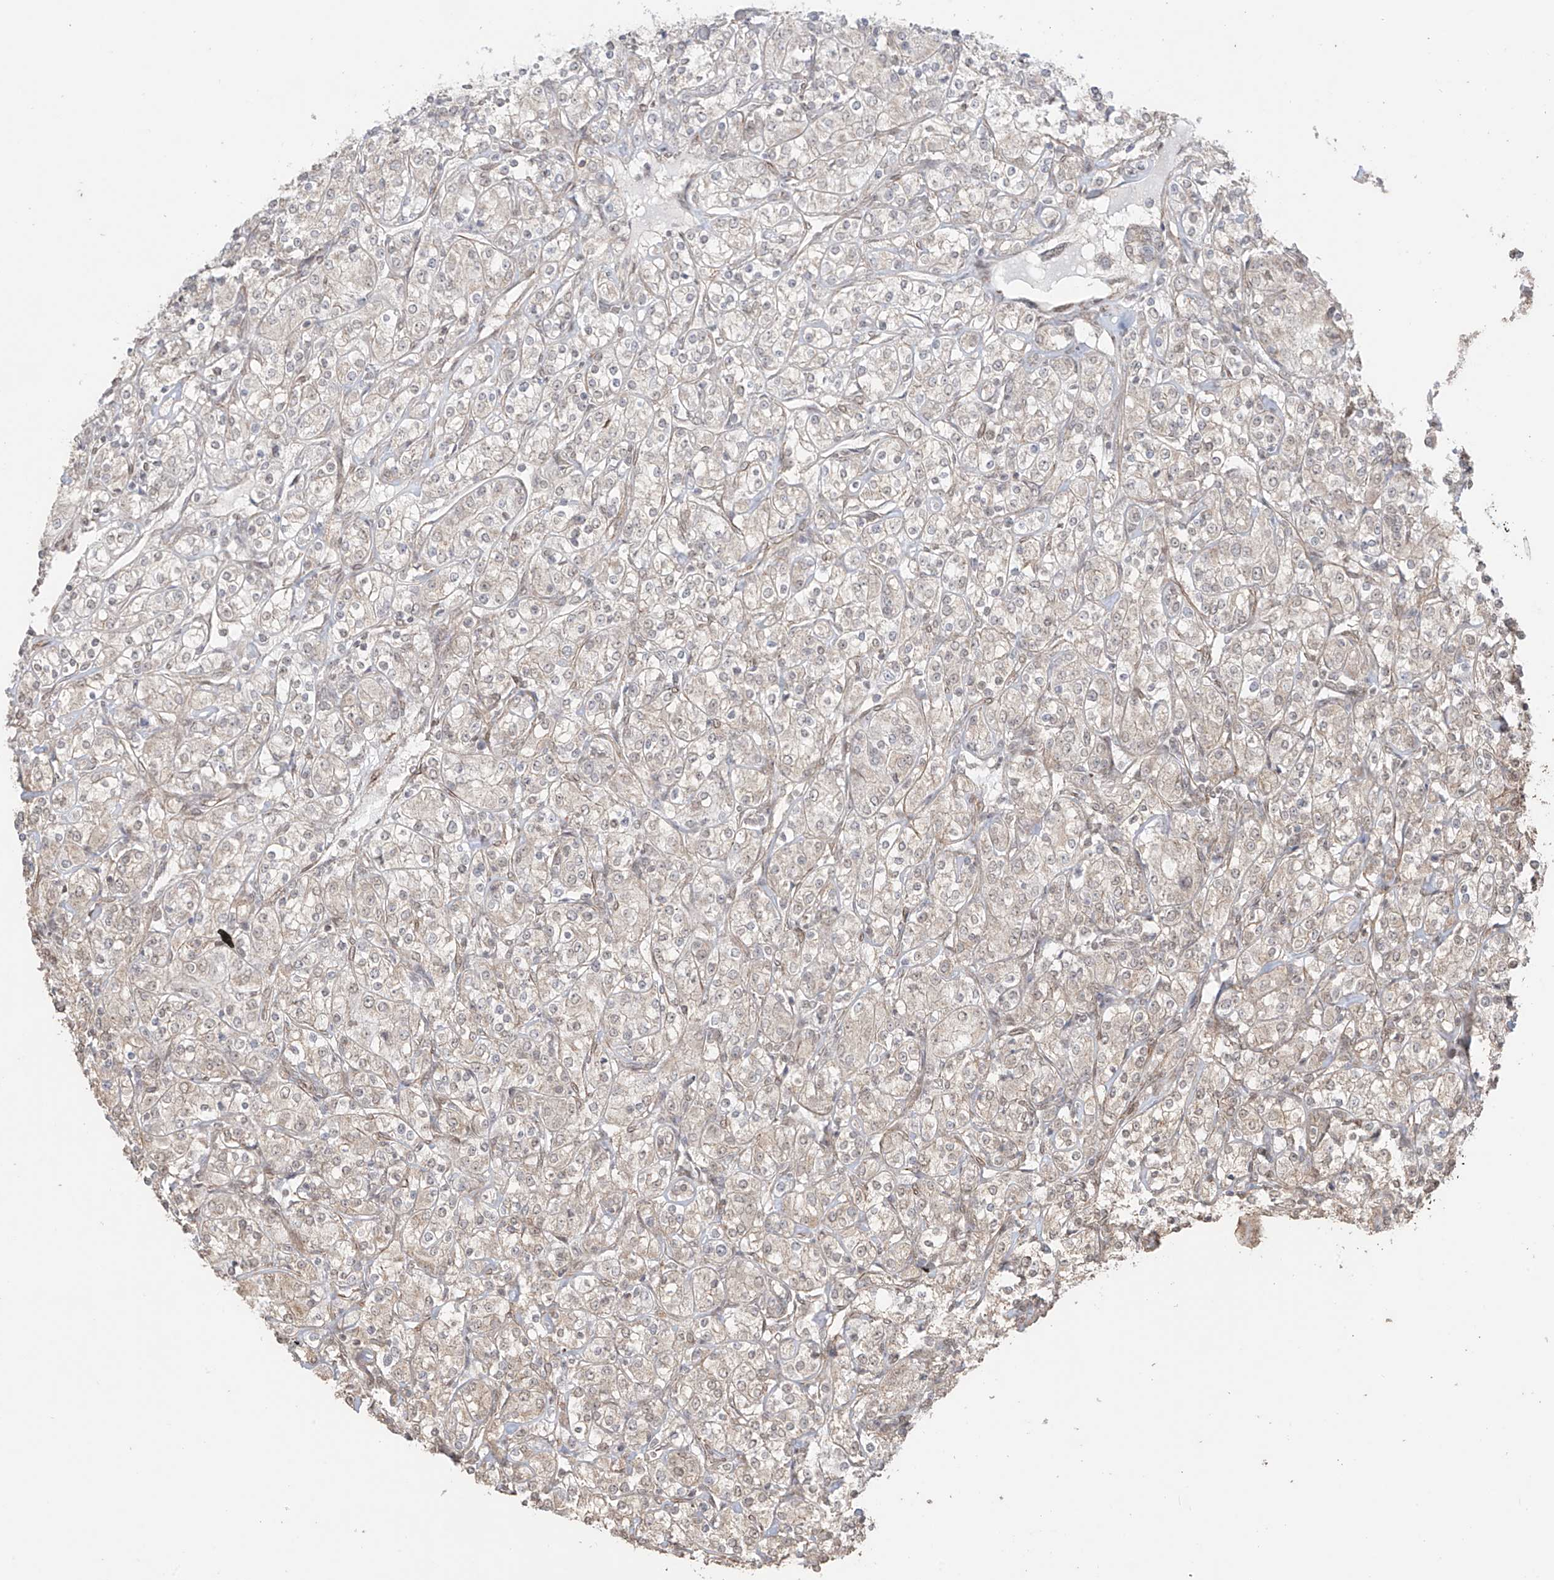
{"staining": {"intensity": "weak", "quantity": "25%-75%", "location": "nuclear"}, "tissue": "renal cancer", "cell_type": "Tumor cells", "image_type": "cancer", "snomed": [{"axis": "morphology", "description": "Adenocarcinoma, NOS"}, {"axis": "topography", "description": "Kidney"}], "caption": "Immunohistochemistry (DAB) staining of human renal cancer (adenocarcinoma) demonstrates weak nuclear protein staining in approximately 25%-75% of tumor cells. The staining was performed using DAB (3,3'-diaminobenzidine), with brown indicating positive protein expression. Nuclei are stained blue with hematoxylin.", "gene": "TTLL5", "patient": {"sex": "male", "age": 77}}